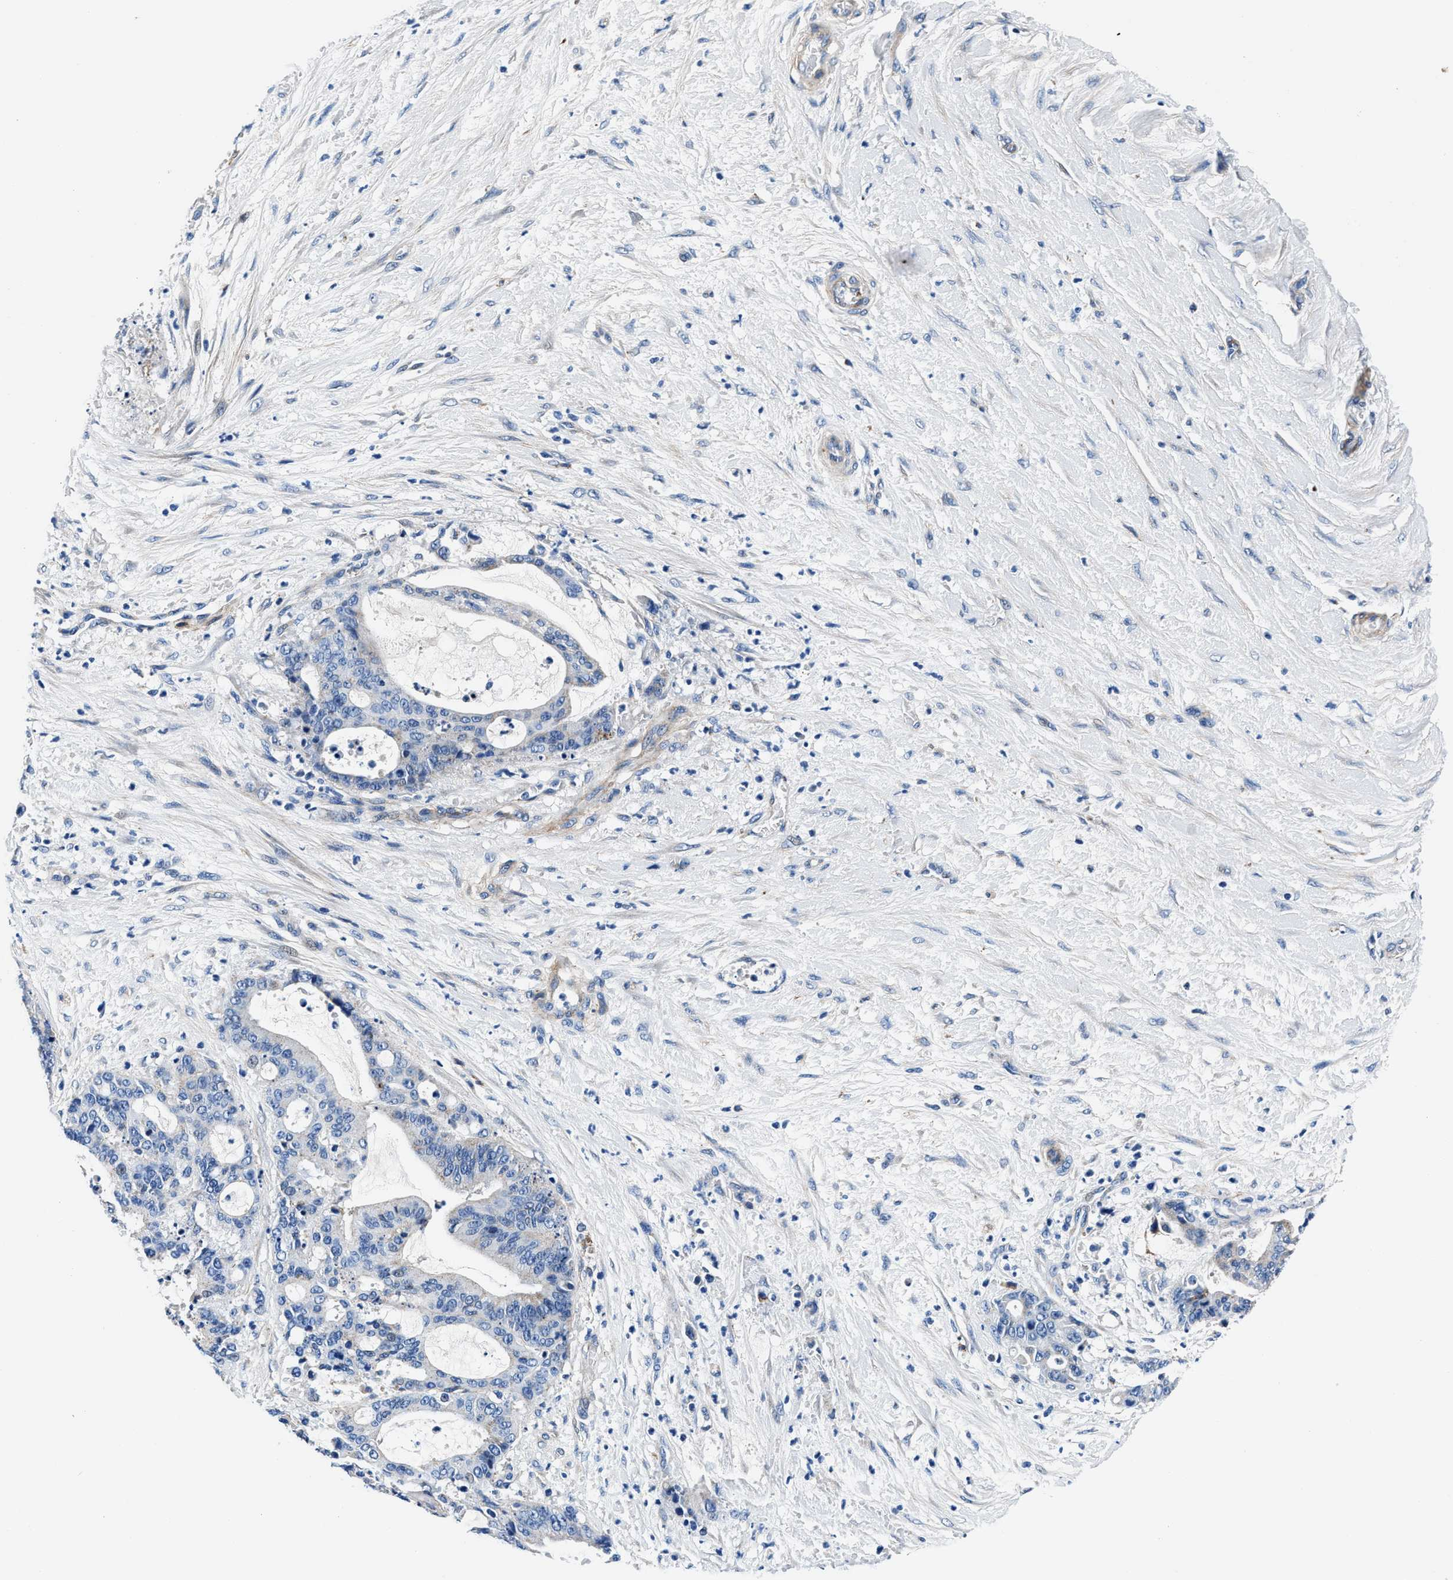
{"staining": {"intensity": "negative", "quantity": "none", "location": "none"}, "tissue": "liver cancer", "cell_type": "Tumor cells", "image_type": "cancer", "snomed": [{"axis": "morphology", "description": "Normal tissue, NOS"}, {"axis": "morphology", "description": "Cholangiocarcinoma"}, {"axis": "topography", "description": "Liver"}, {"axis": "topography", "description": "Peripheral nerve tissue"}], "caption": "This micrograph is of liver cholangiocarcinoma stained with IHC to label a protein in brown with the nuclei are counter-stained blue. There is no positivity in tumor cells.", "gene": "DAG1", "patient": {"sex": "female", "age": 73}}